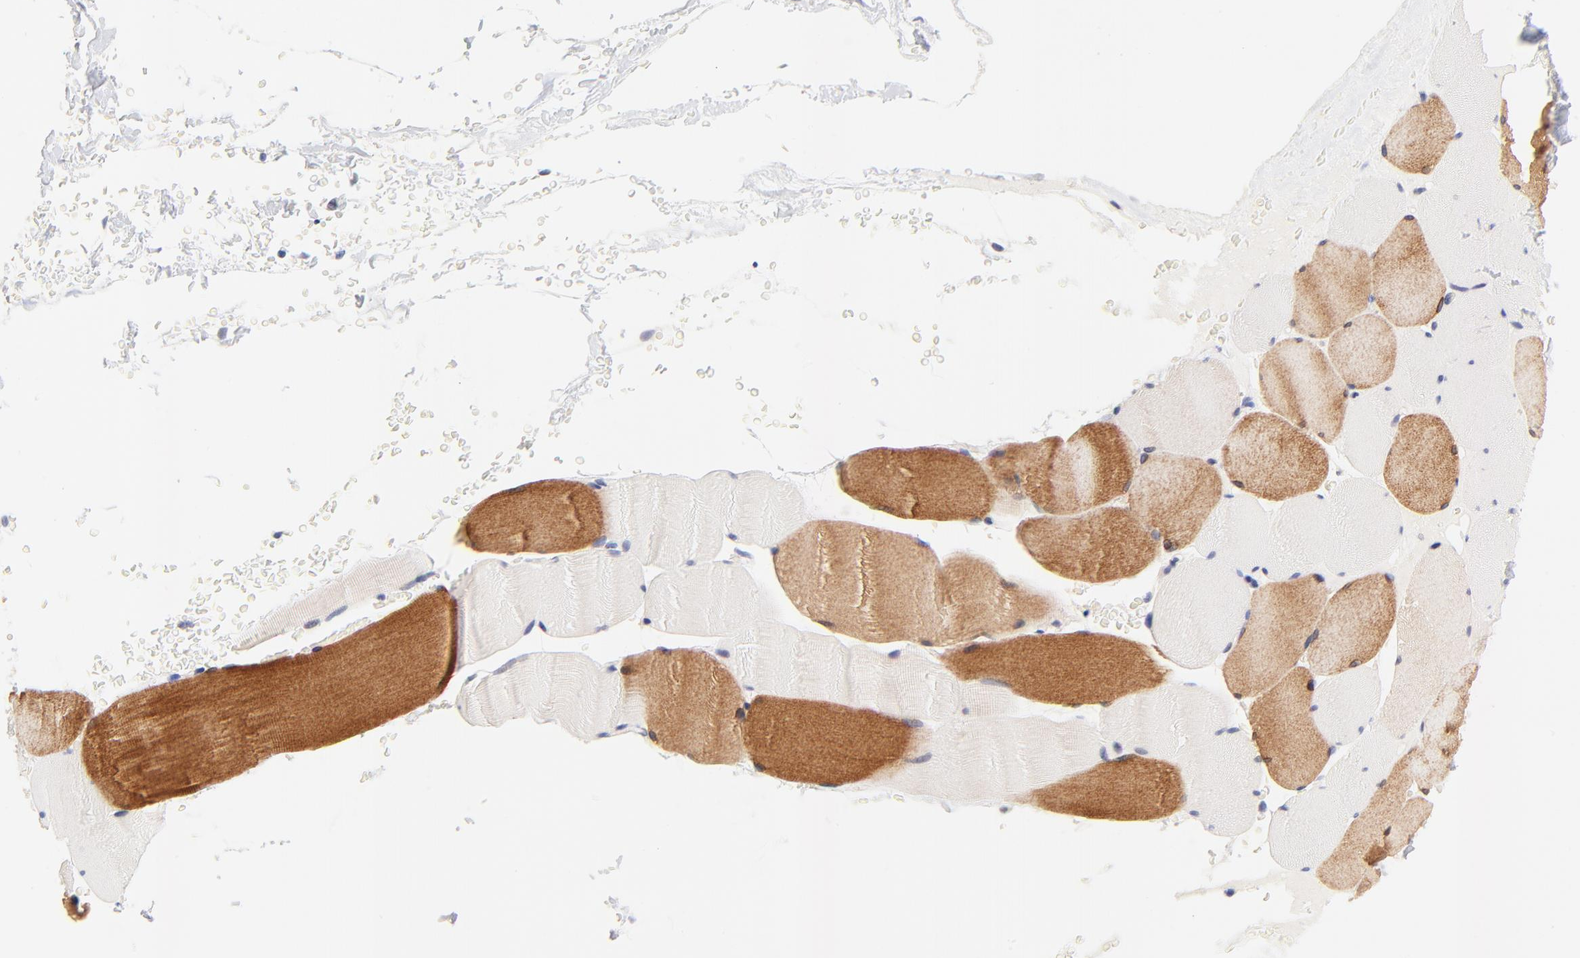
{"staining": {"intensity": "strong", "quantity": "25%-75%", "location": "cytoplasmic/membranous"}, "tissue": "skeletal muscle", "cell_type": "Myocytes", "image_type": "normal", "snomed": [{"axis": "morphology", "description": "Normal tissue, NOS"}, {"axis": "topography", "description": "Skeletal muscle"}], "caption": "Immunohistochemical staining of normal human skeletal muscle reveals strong cytoplasmic/membranous protein positivity in about 25%-75% of myocytes. (DAB IHC, brown staining for protein, blue staining for nuclei).", "gene": "AFF2", "patient": {"sex": "male", "age": 62}}